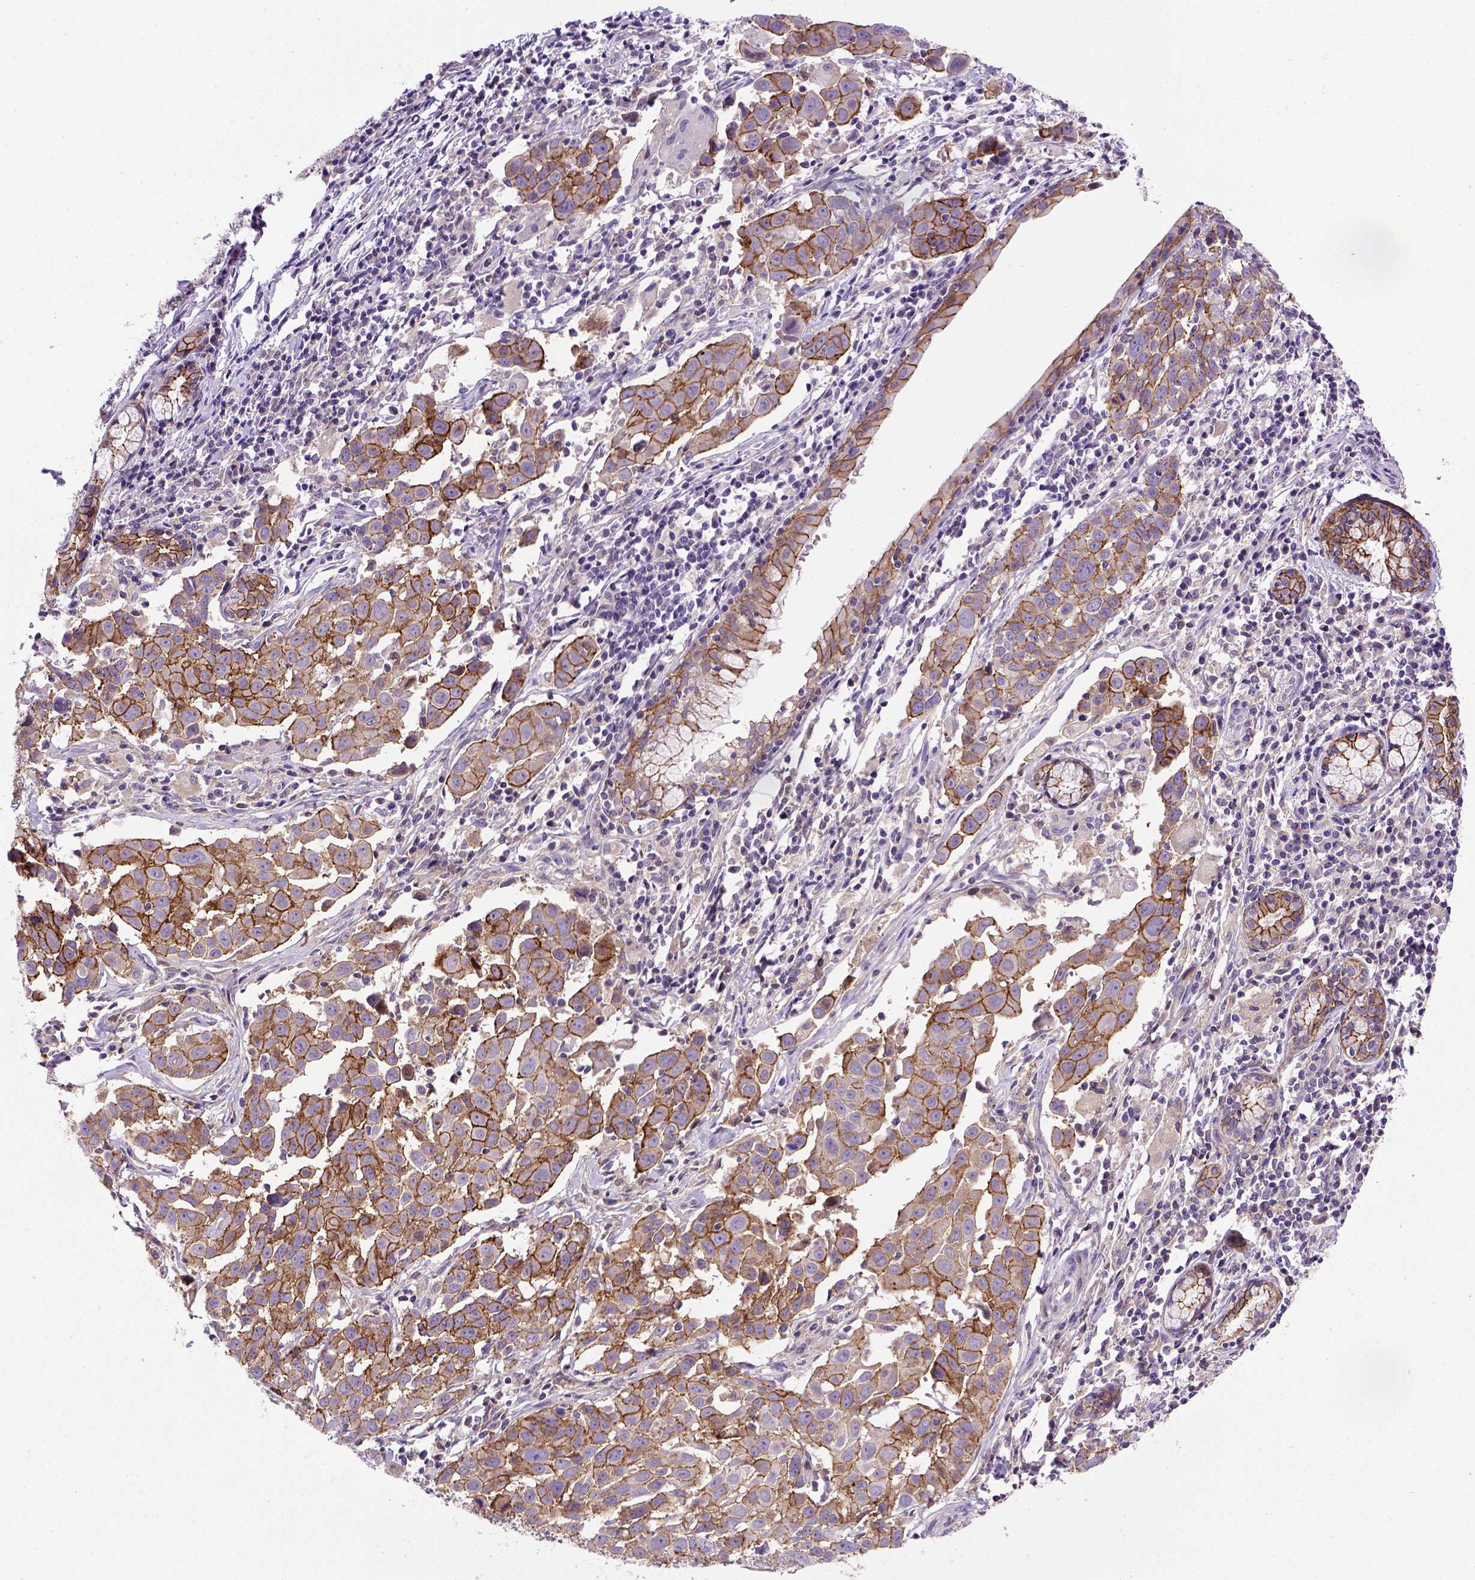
{"staining": {"intensity": "moderate", "quantity": ">75%", "location": "cytoplasmic/membranous"}, "tissue": "lung cancer", "cell_type": "Tumor cells", "image_type": "cancer", "snomed": [{"axis": "morphology", "description": "Squamous cell carcinoma, NOS"}, {"axis": "topography", "description": "Lung"}], "caption": "A medium amount of moderate cytoplasmic/membranous staining is appreciated in approximately >75% of tumor cells in squamous cell carcinoma (lung) tissue.", "gene": "CDH1", "patient": {"sex": "male", "age": 57}}